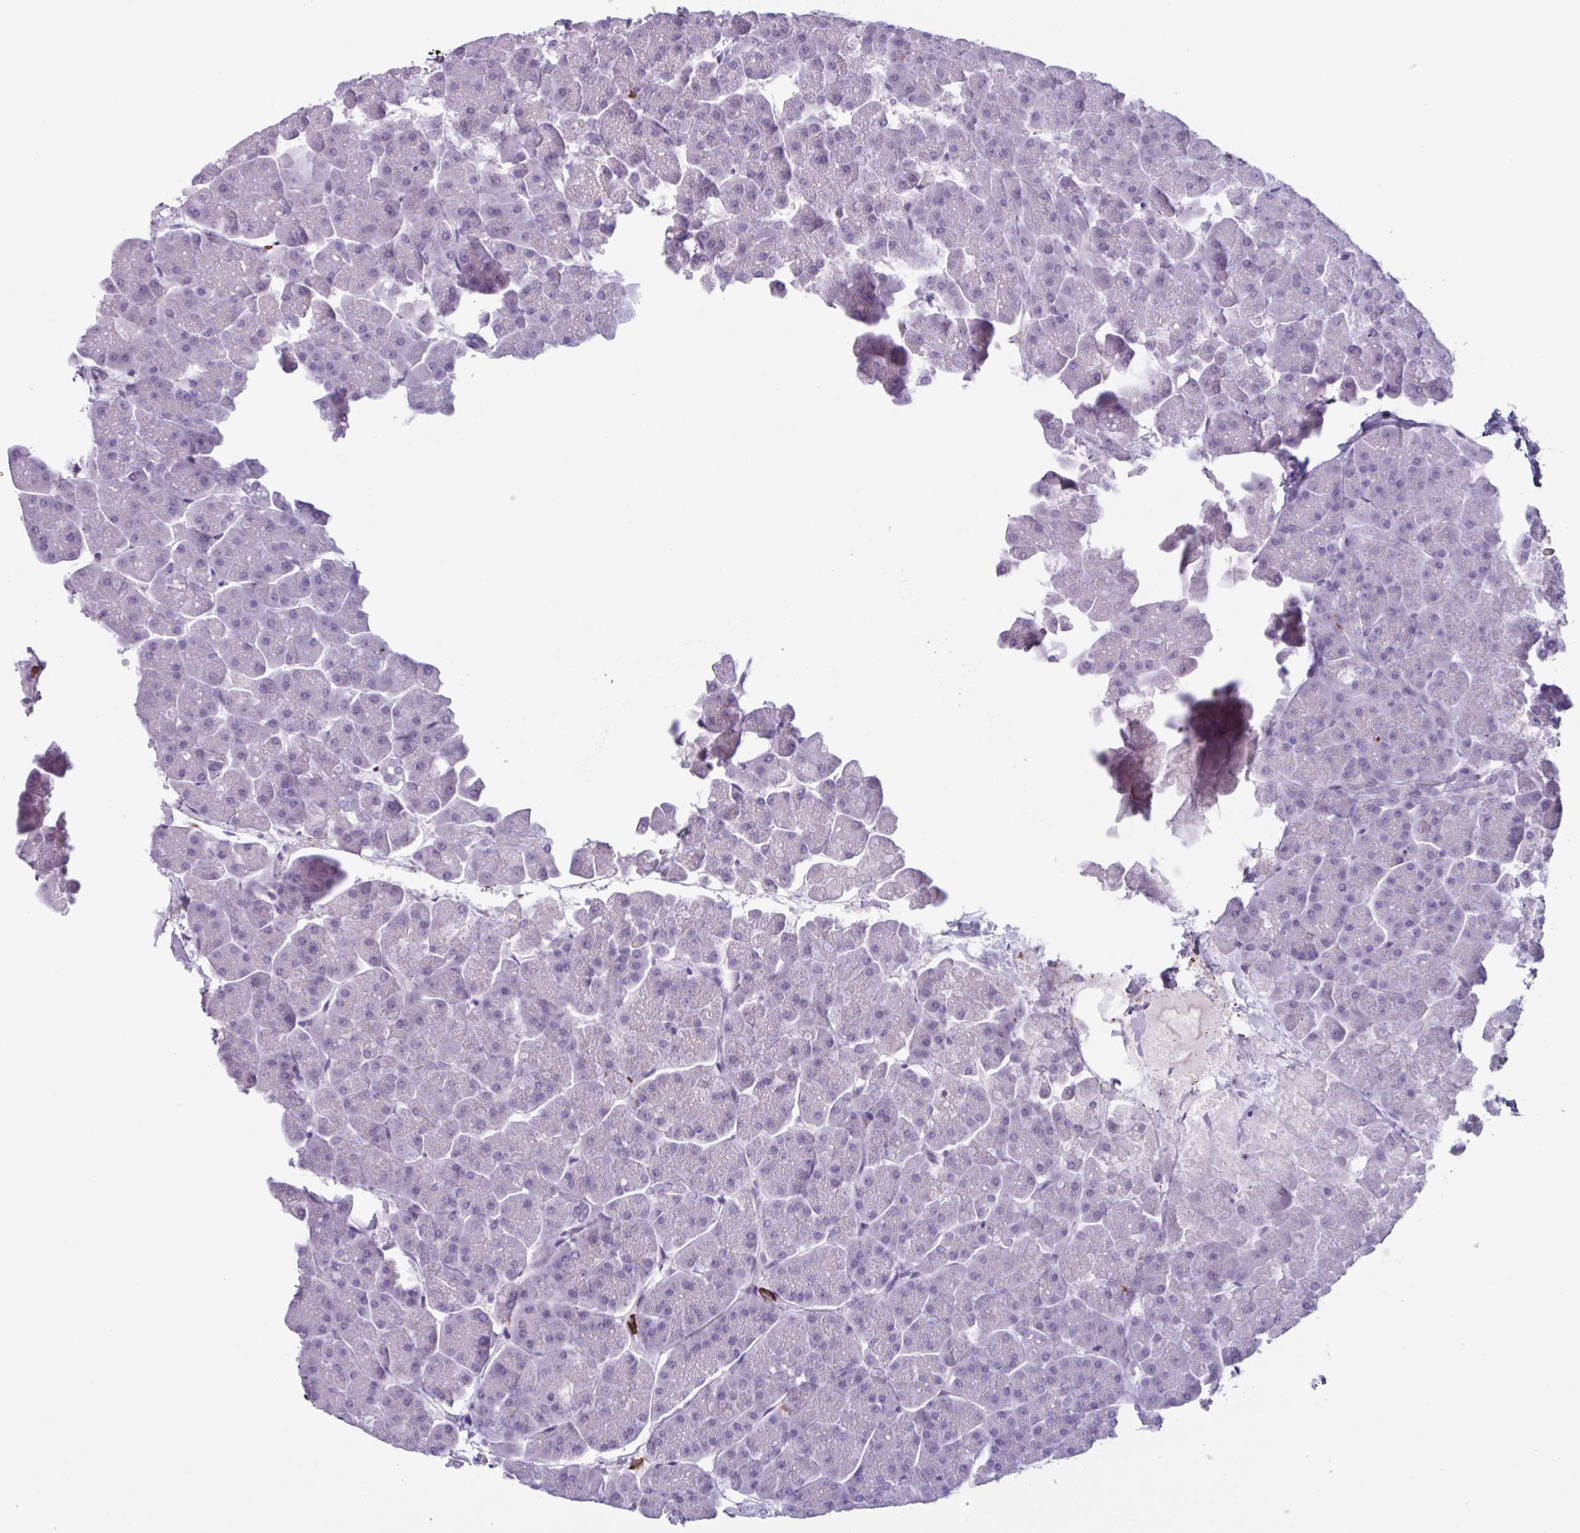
{"staining": {"intensity": "negative", "quantity": "none", "location": "none"}, "tissue": "pancreas", "cell_type": "Exocrine glandular cells", "image_type": "normal", "snomed": [{"axis": "morphology", "description": "Normal tissue, NOS"}, {"axis": "topography", "description": "Pancreas"}, {"axis": "topography", "description": "Peripheral nerve tissue"}], "caption": "Immunohistochemical staining of normal human pancreas reveals no significant expression in exocrine glandular cells. (Stains: DAB IHC with hematoxylin counter stain, Microscopy: brightfield microscopy at high magnification).", "gene": "ADGRE1", "patient": {"sex": "male", "age": 54}}